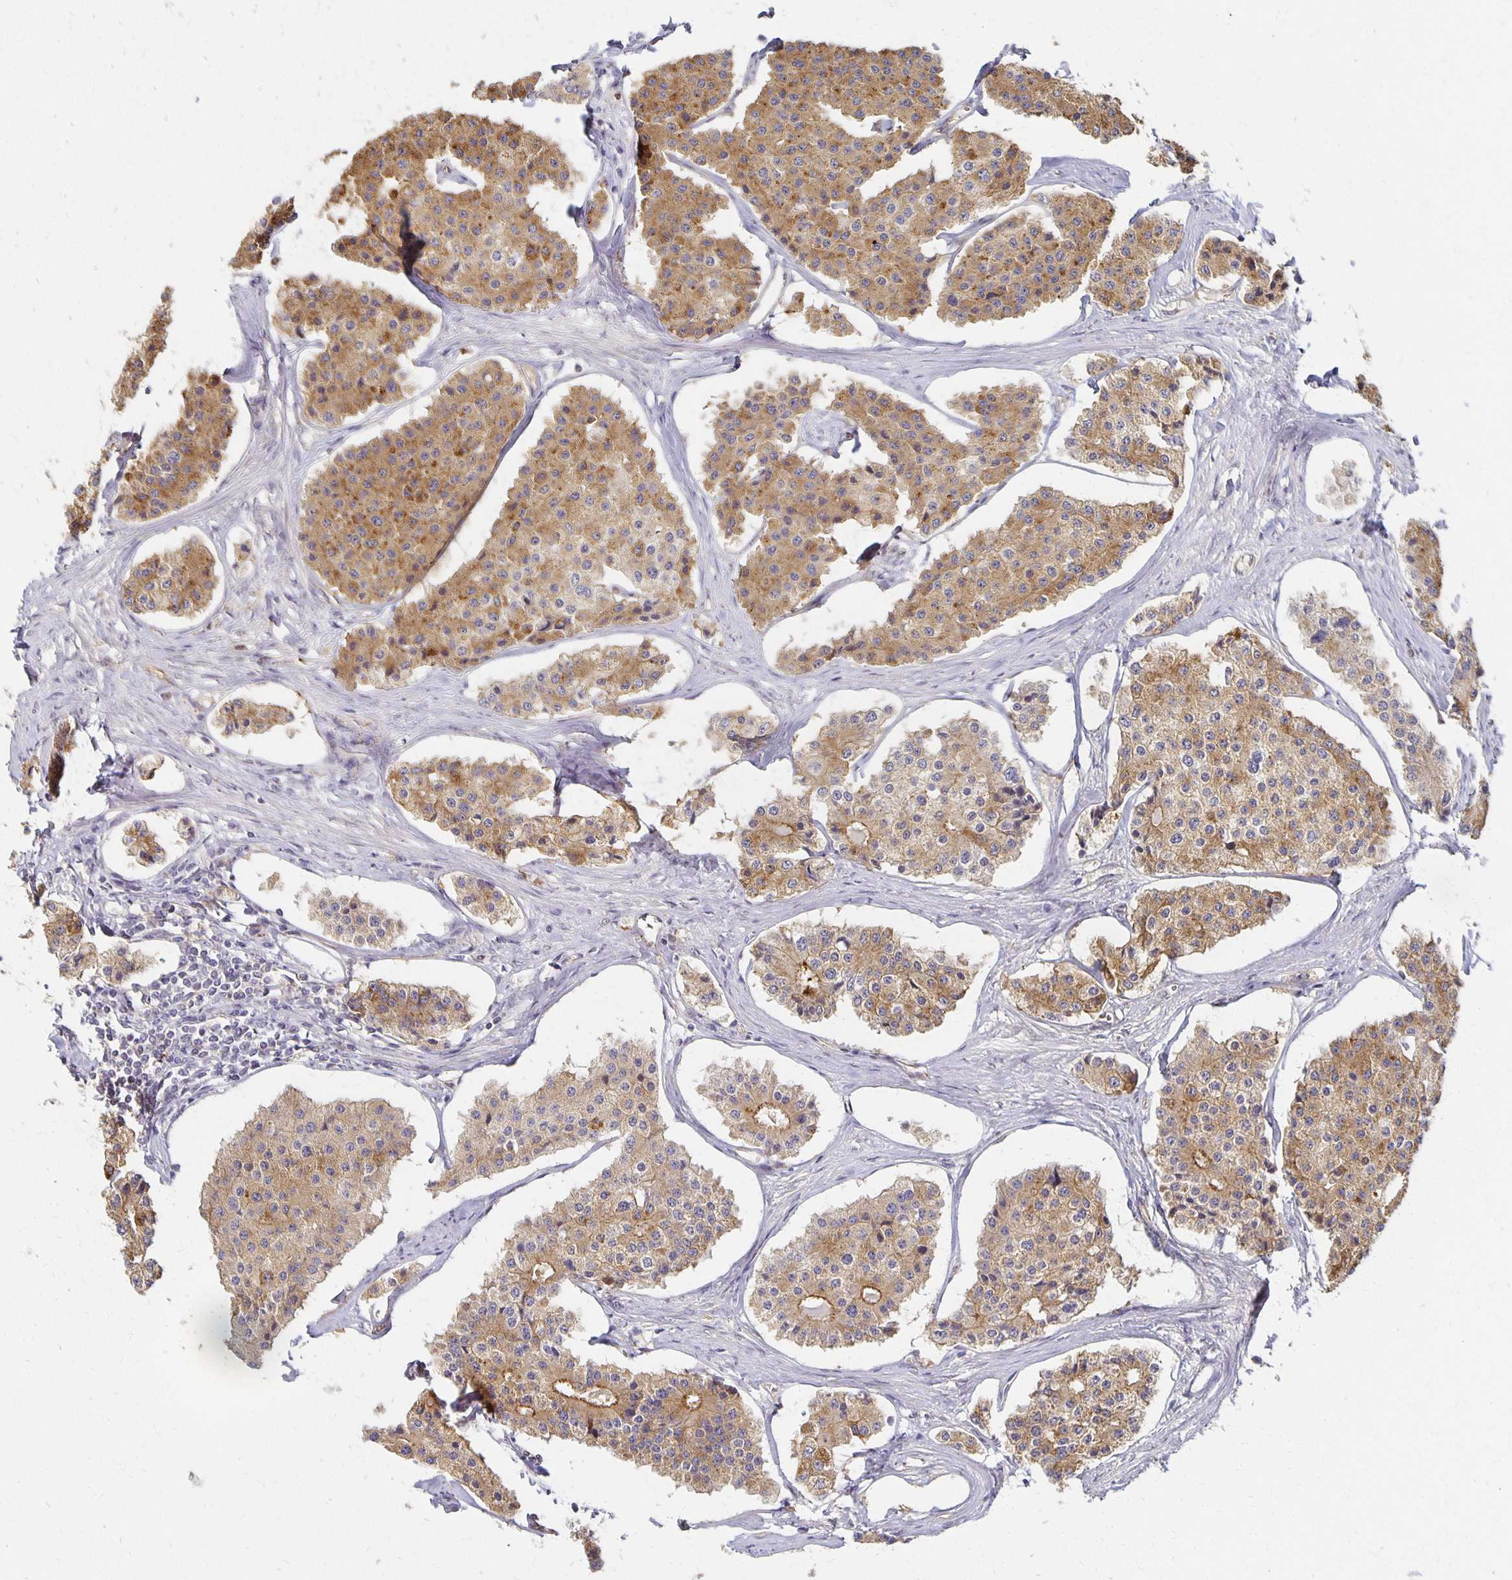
{"staining": {"intensity": "moderate", "quantity": ">75%", "location": "cytoplasmic/membranous"}, "tissue": "carcinoid", "cell_type": "Tumor cells", "image_type": "cancer", "snomed": [{"axis": "morphology", "description": "Carcinoid, malignant, NOS"}, {"axis": "topography", "description": "Small intestine"}], "caption": "Immunohistochemical staining of carcinoid exhibits medium levels of moderate cytoplasmic/membranous expression in about >75% of tumor cells.", "gene": "SORL1", "patient": {"sex": "female", "age": 65}}